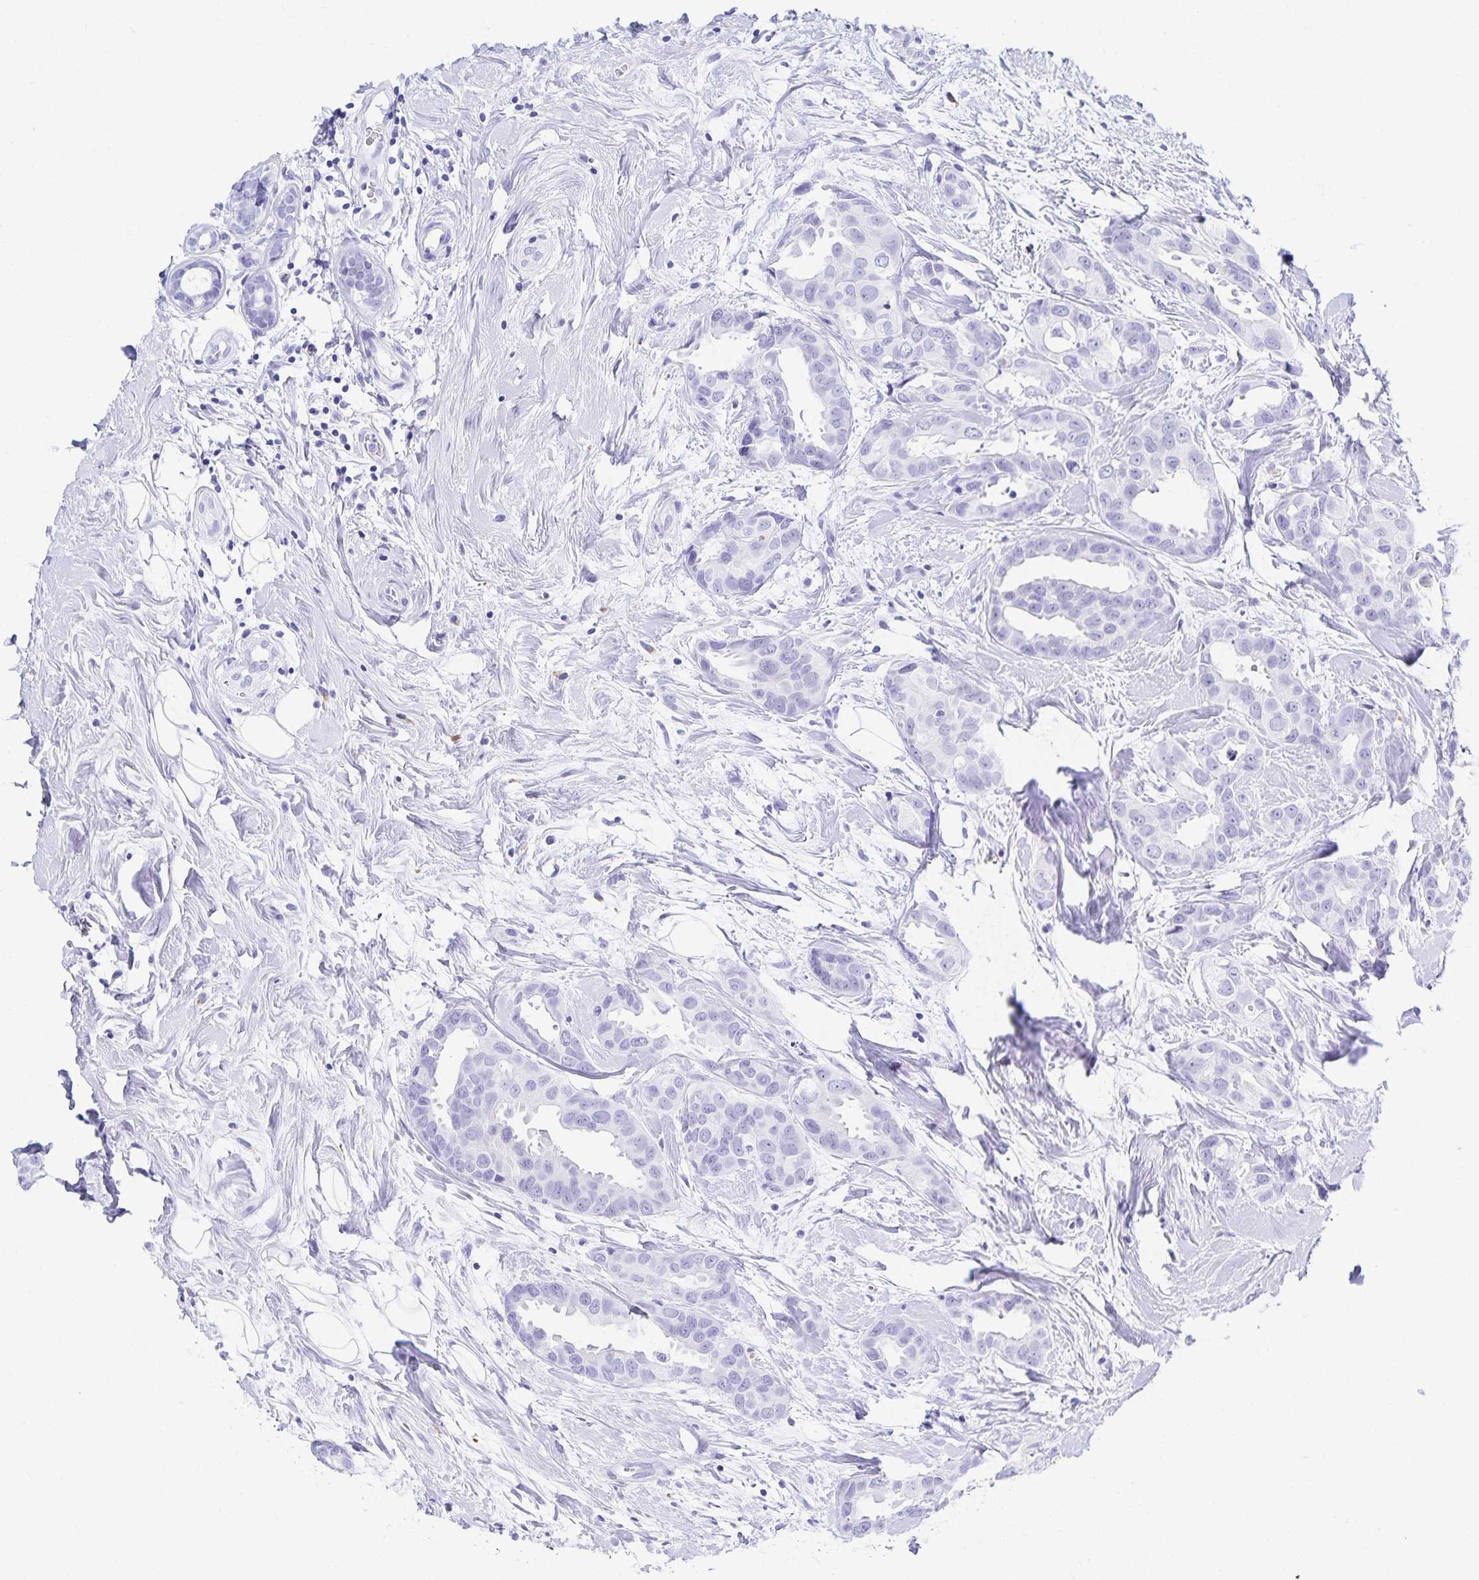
{"staining": {"intensity": "negative", "quantity": "none", "location": "none"}, "tissue": "breast cancer", "cell_type": "Tumor cells", "image_type": "cancer", "snomed": [{"axis": "morphology", "description": "Duct carcinoma"}, {"axis": "topography", "description": "Breast"}], "caption": "Immunohistochemistry image of neoplastic tissue: intraductal carcinoma (breast) stained with DAB shows no significant protein expression in tumor cells.", "gene": "SNTN", "patient": {"sex": "female", "age": 45}}